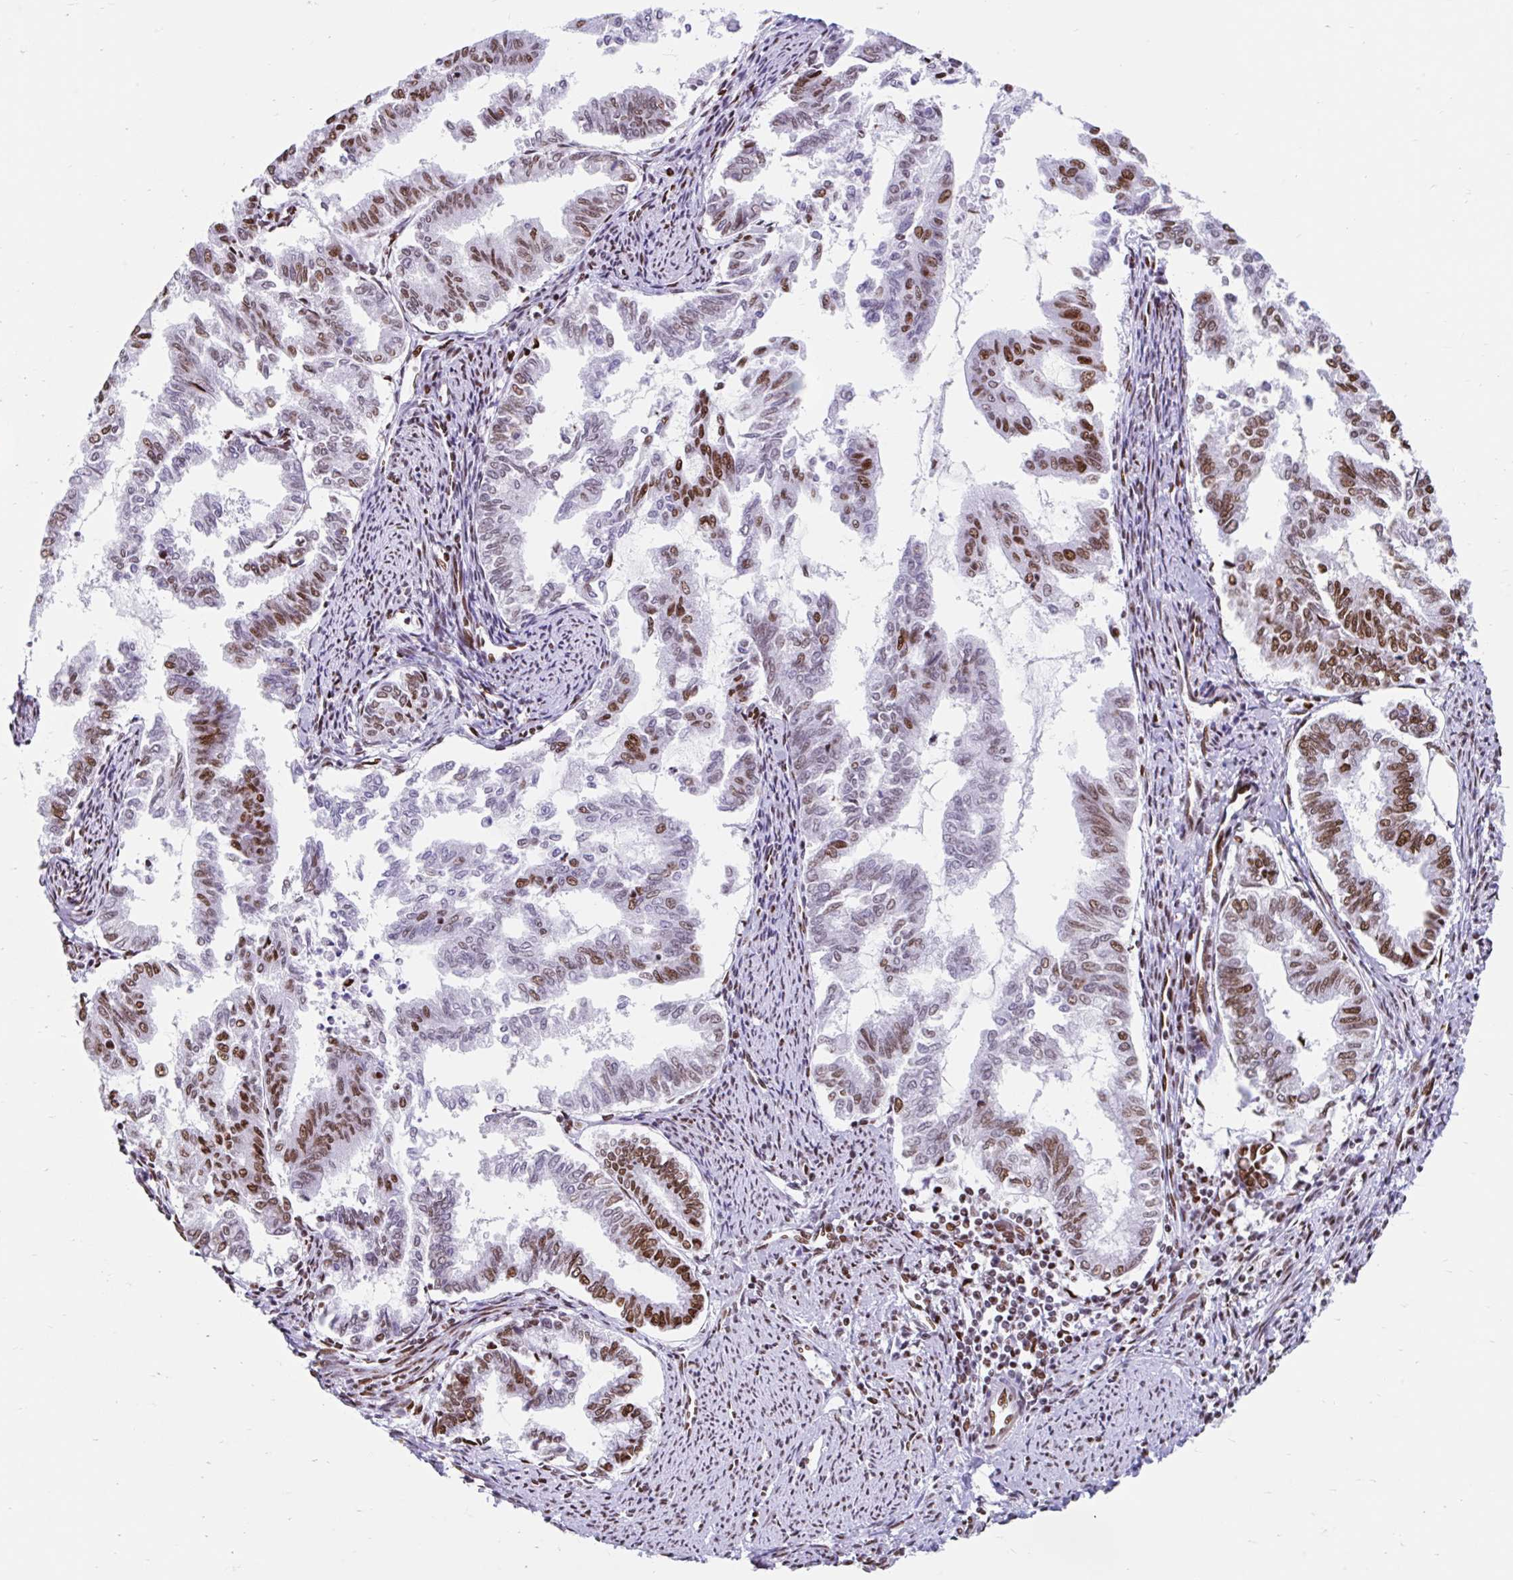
{"staining": {"intensity": "strong", "quantity": "<25%", "location": "nuclear"}, "tissue": "endometrial cancer", "cell_type": "Tumor cells", "image_type": "cancer", "snomed": [{"axis": "morphology", "description": "Adenocarcinoma, NOS"}, {"axis": "topography", "description": "Endometrium"}], "caption": "Strong nuclear staining is present in about <25% of tumor cells in endometrial cancer (adenocarcinoma).", "gene": "KHDRBS1", "patient": {"sex": "female", "age": 79}}